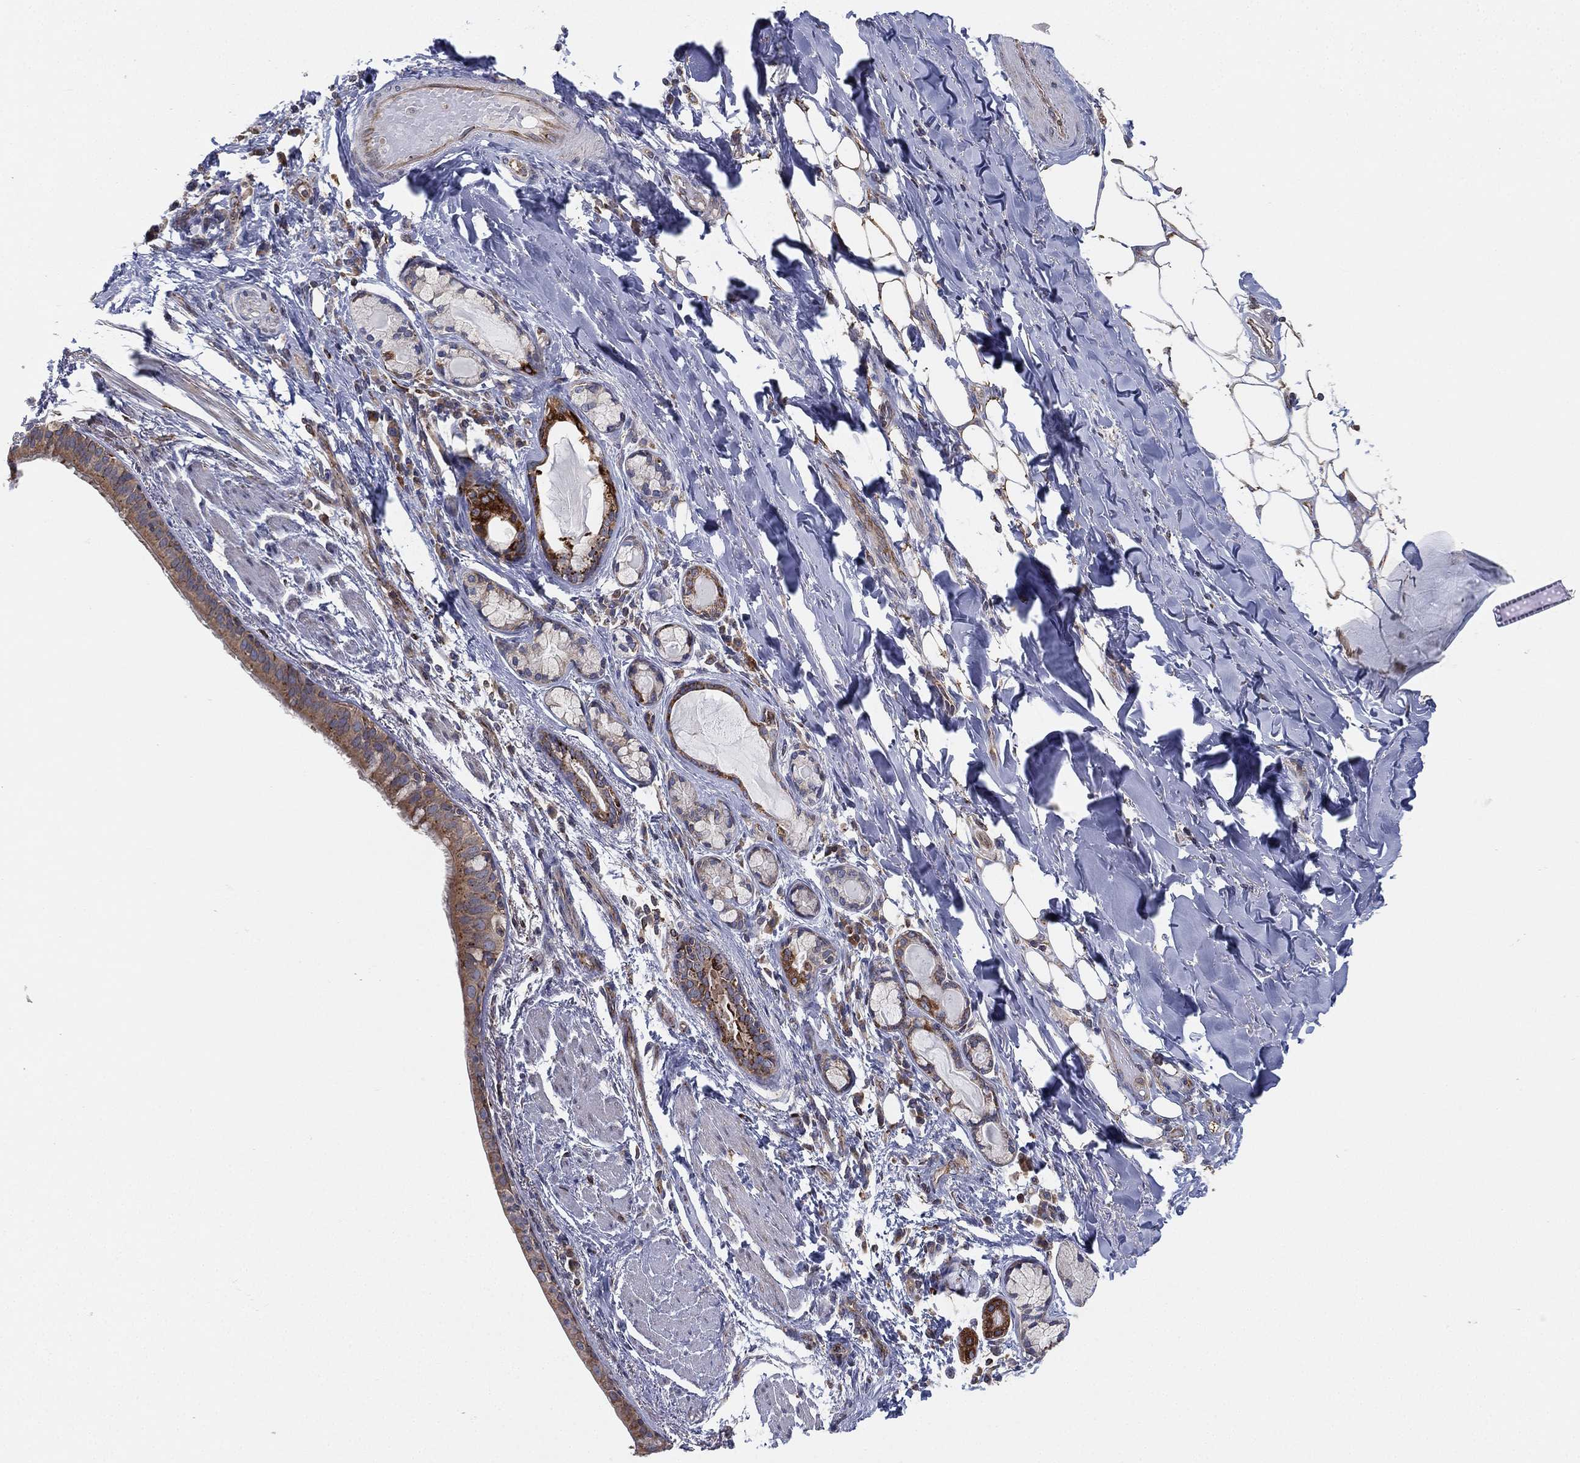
{"staining": {"intensity": "moderate", "quantity": "25%-75%", "location": "cytoplasmic/membranous"}, "tissue": "bronchus", "cell_type": "Respiratory epithelial cells", "image_type": "normal", "snomed": [{"axis": "morphology", "description": "Normal tissue, NOS"}, {"axis": "morphology", "description": "Squamous cell carcinoma, NOS"}, {"axis": "topography", "description": "Bronchus"}, {"axis": "topography", "description": "Lung"}], "caption": "Protein analysis of unremarkable bronchus shows moderate cytoplasmic/membranous positivity in about 25%-75% of respiratory epithelial cells.", "gene": "CYB5B", "patient": {"sex": "male", "age": 69}}